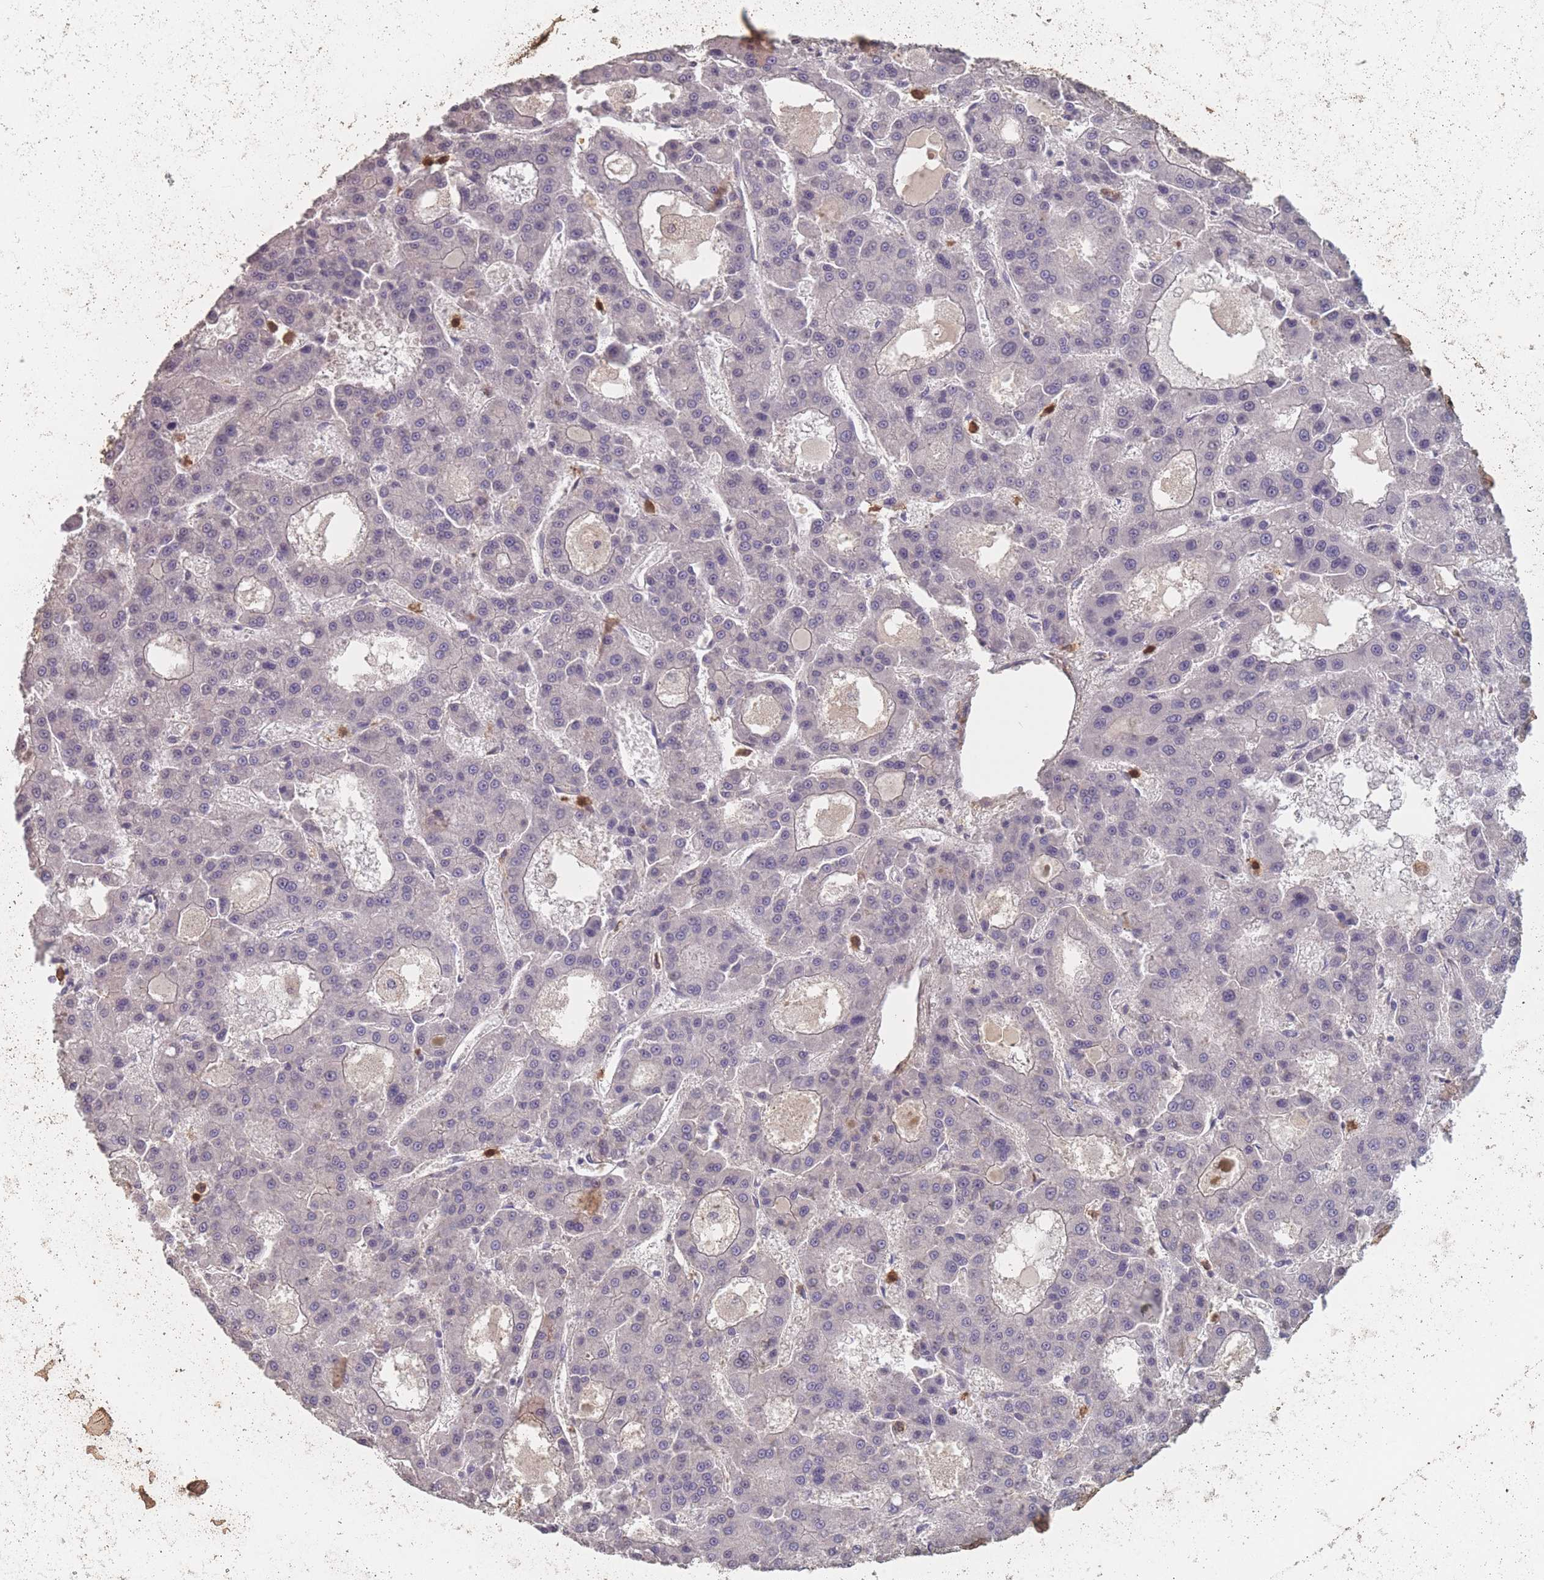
{"staining": {"intensity": "negative", "quantity": "none", "location": "none"}, "tissue": "liver cancer", "cell_type": "Tumor cells", "image_type": "cancer", "snomed": [{"axis": "morphology", "description": "Carcinoma, Hepatocellular, NOS"}, {"axis": "topography", "description": "Liver"}], "caption": "High power microscopy micrograph of an IHC photomicrograph of liver cancer, revealing no significant staining in tumor cells.", "gene": "BST1", "patient": {"sex": "male", "age": 70}}